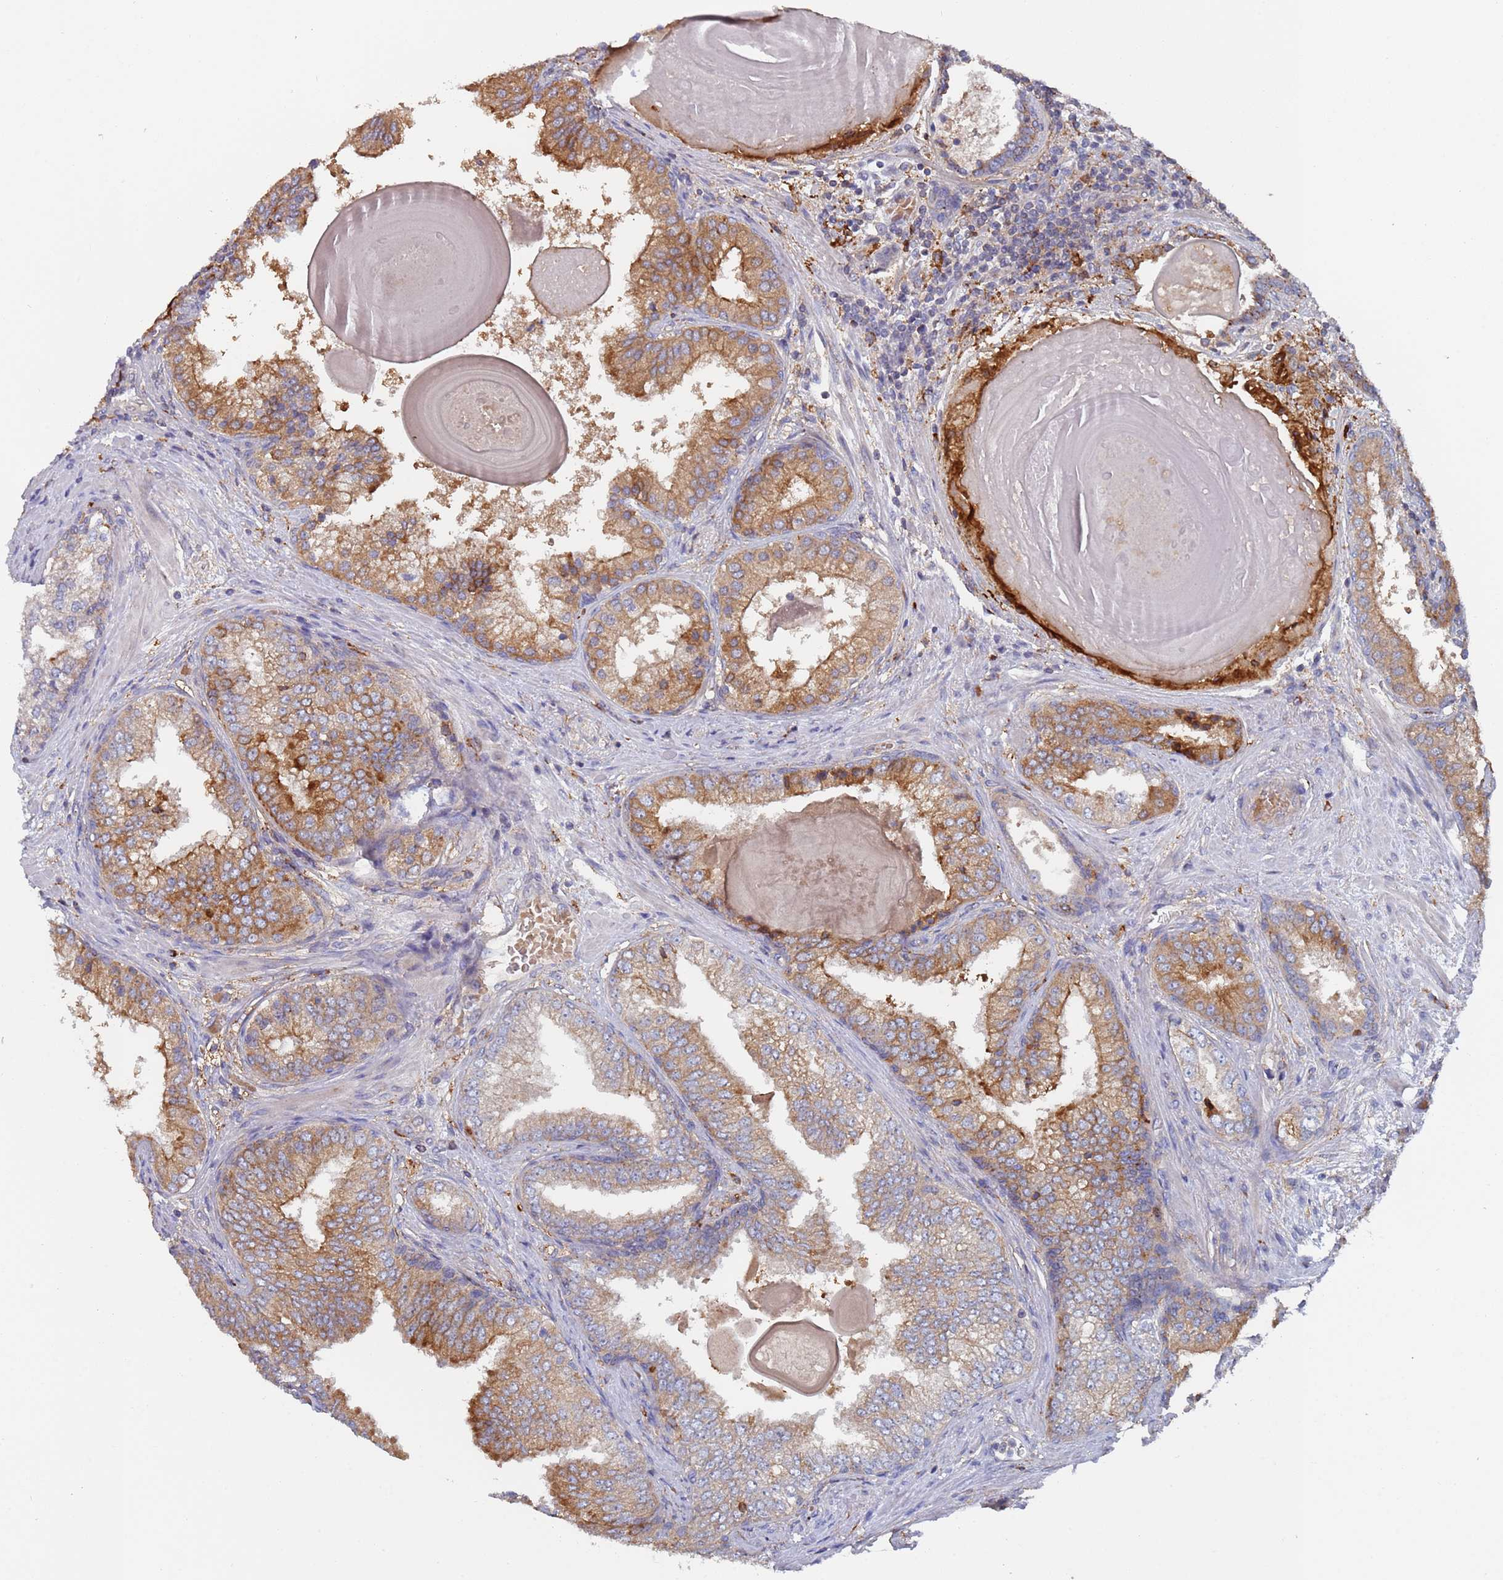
{"staining": {"intensity": "moderate", "quantity": "25%-75%", "location": "cytoplasmic/membranous"}, "tissue": "prostate cancer", "cell_type": "Tumor cells", "image_type": "cancer", "snomed": [{"axis": "morphology", "description": "Adenocarcinoma, High grade"}, {"axis": "topography", "description": "Prostate"}], "caption": "Brown immunohistochemical staining in human prostate cancer (adenocarcinoma (high-grade)) shows moderate cytoplasmic/membranous positivity in about 25%-75% of tumor cells.", "gene": "MALRD1", "patient": {"sex": "male", "age": 63}}